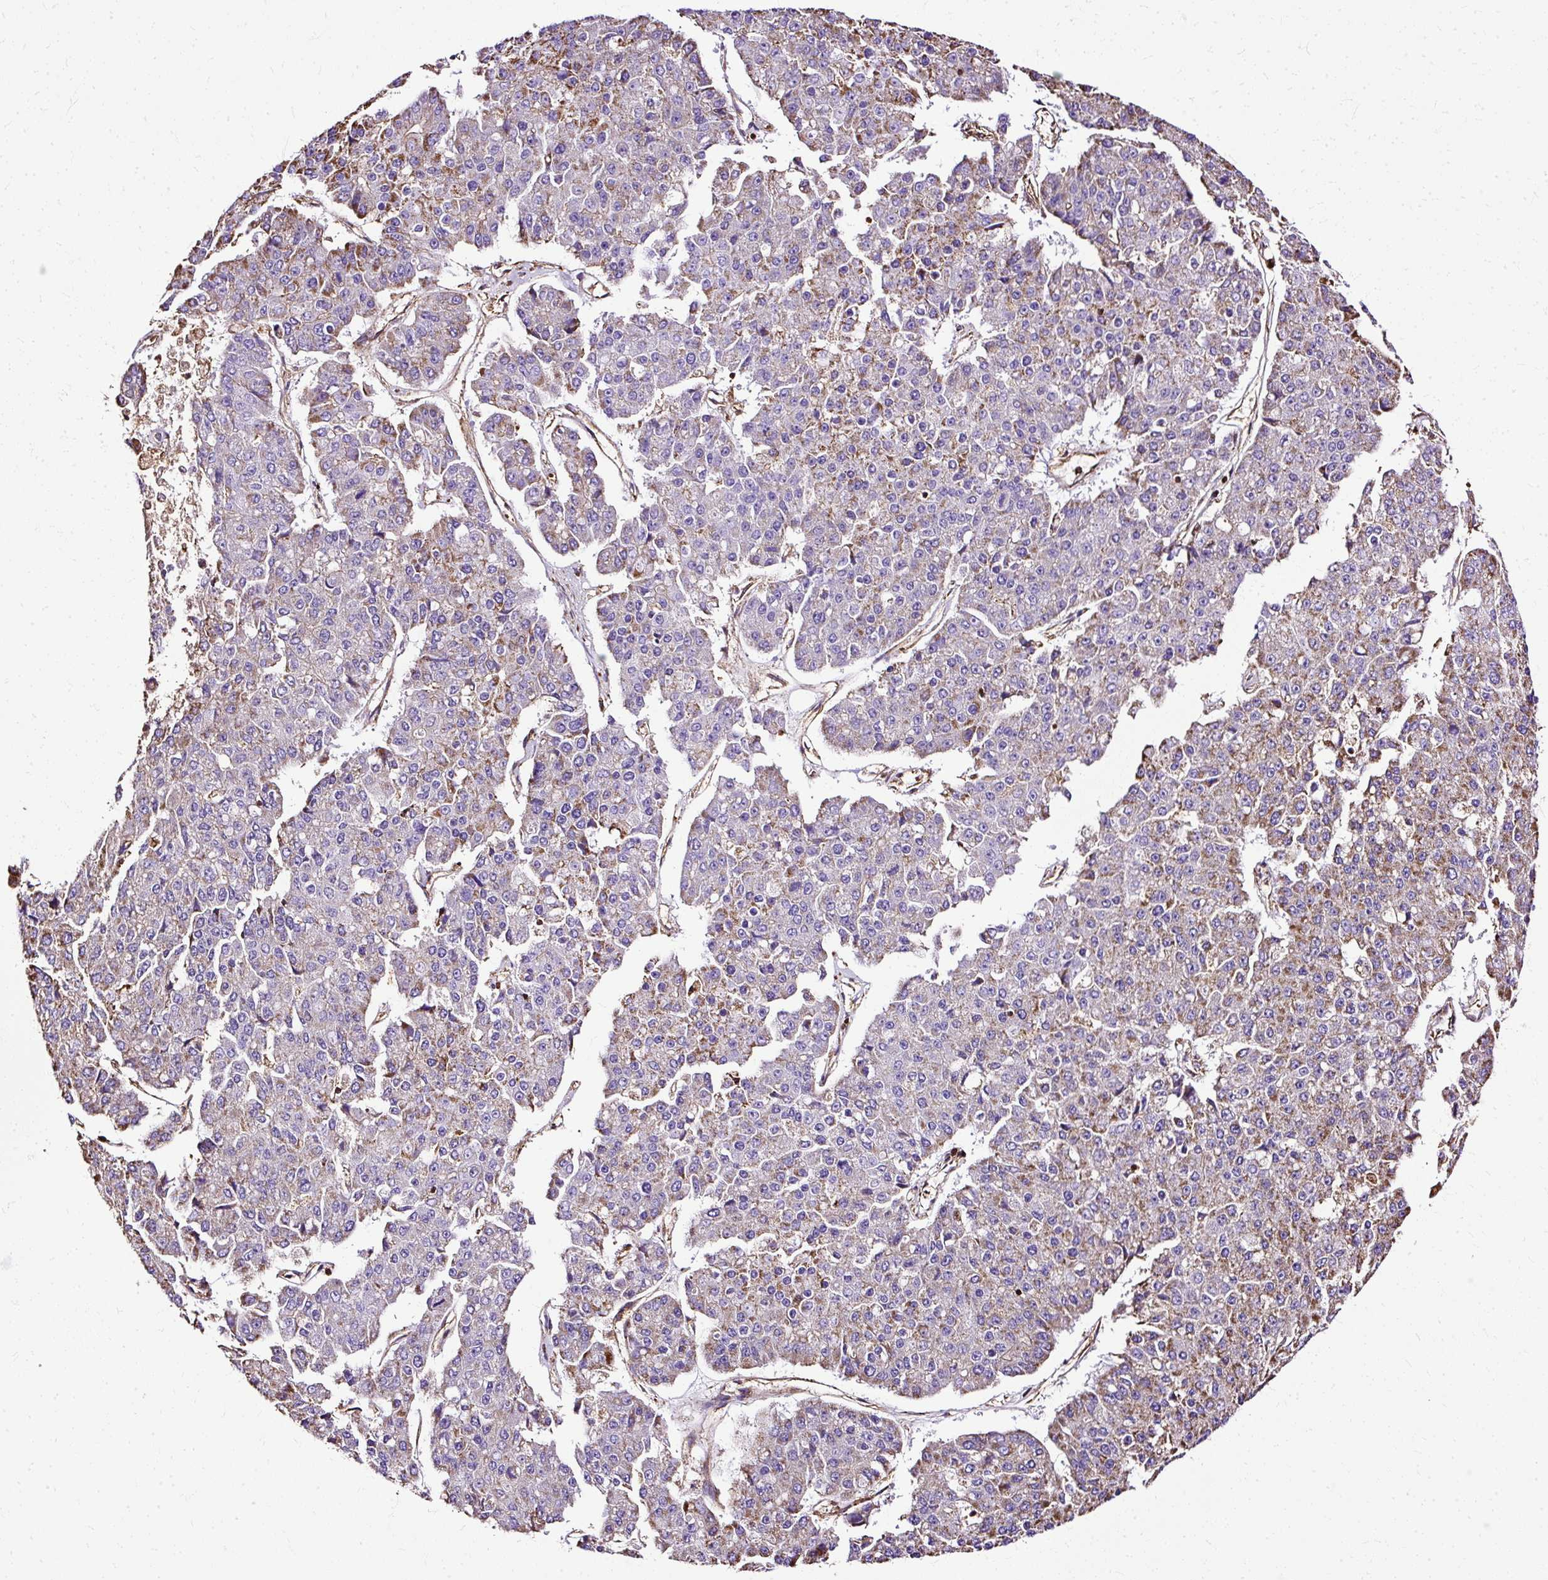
{"staining": {"intensity": "moderate", "quantity": "25%-75%", "location": "cytoplasmic/membranous"}, "tissue": "pancreatic cancer", "cell_type": "Tumor cells", "image_type": "cancer", "snomed": [{"axis": "morphology", "description": "Adenocarcinoma, NOS"}, {"axis": "topography", "description": "Pancreas"}], "caption": "Pancreatic cancer stained with a brown dye exhibits moderate cytoplasmic/membranous positive expression in about 25%-75% of tumor cells.", "gene": "KLHL11", "patient": {"sex": "male", "age": 50}}